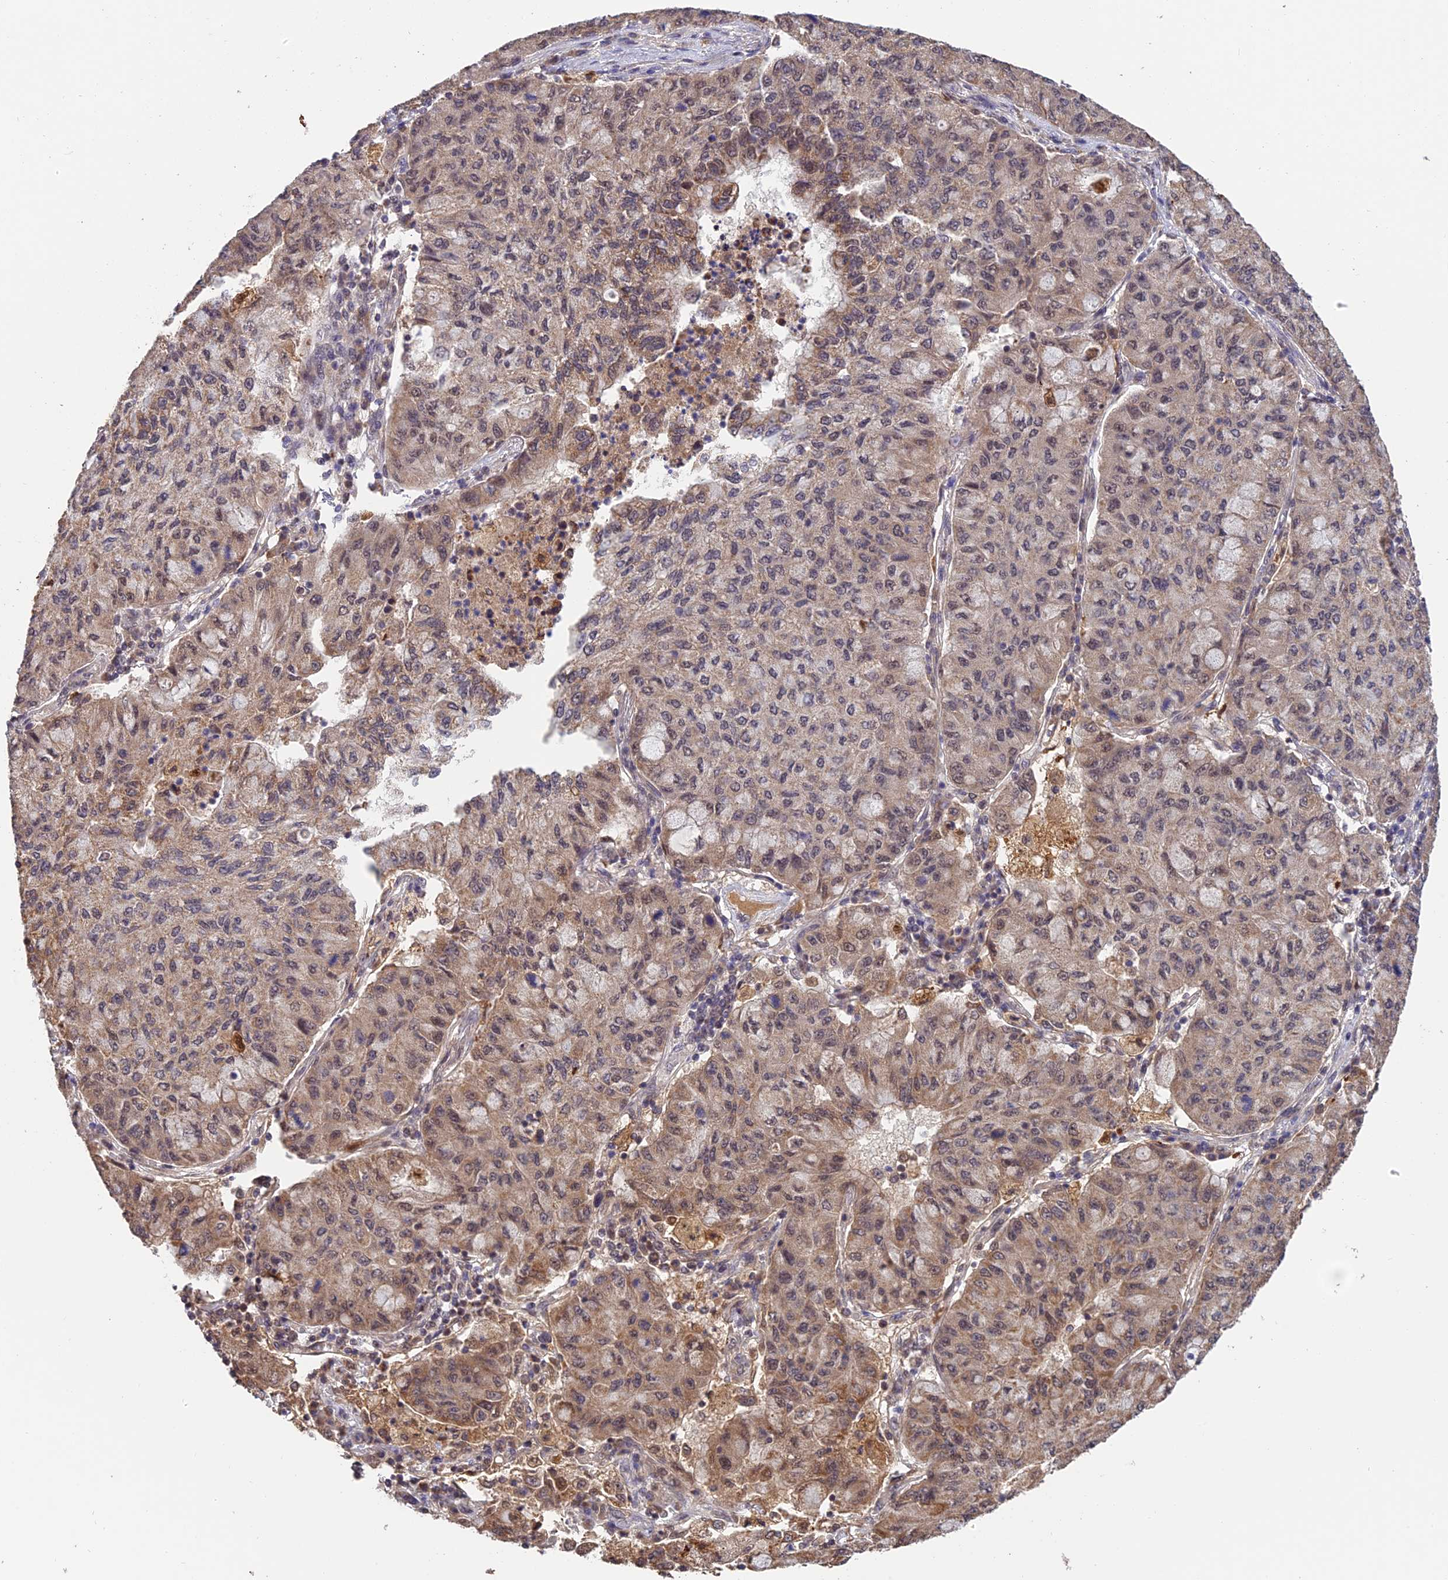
{"staining": {"intensity": "moderate", "quantity": "<25%", "location": "cytoplasmic/membranous"}, "tissue": "lung cancer", "cell_type": "Tumor cells", "image_type": "cancer", "snomed": [{"axis": "morphology", "description": "Squamous cell carcinoma, NOS"}, {"axis": "topography", "description": "Lung"}], "caption": "Human lung cancer stained for a protein (brown) displays moderate cytoplasmic/membranous positive staining in about <25% of tumor cells.", "gene": "MNS1", "patient": {"sex": "male", "age": 74}}